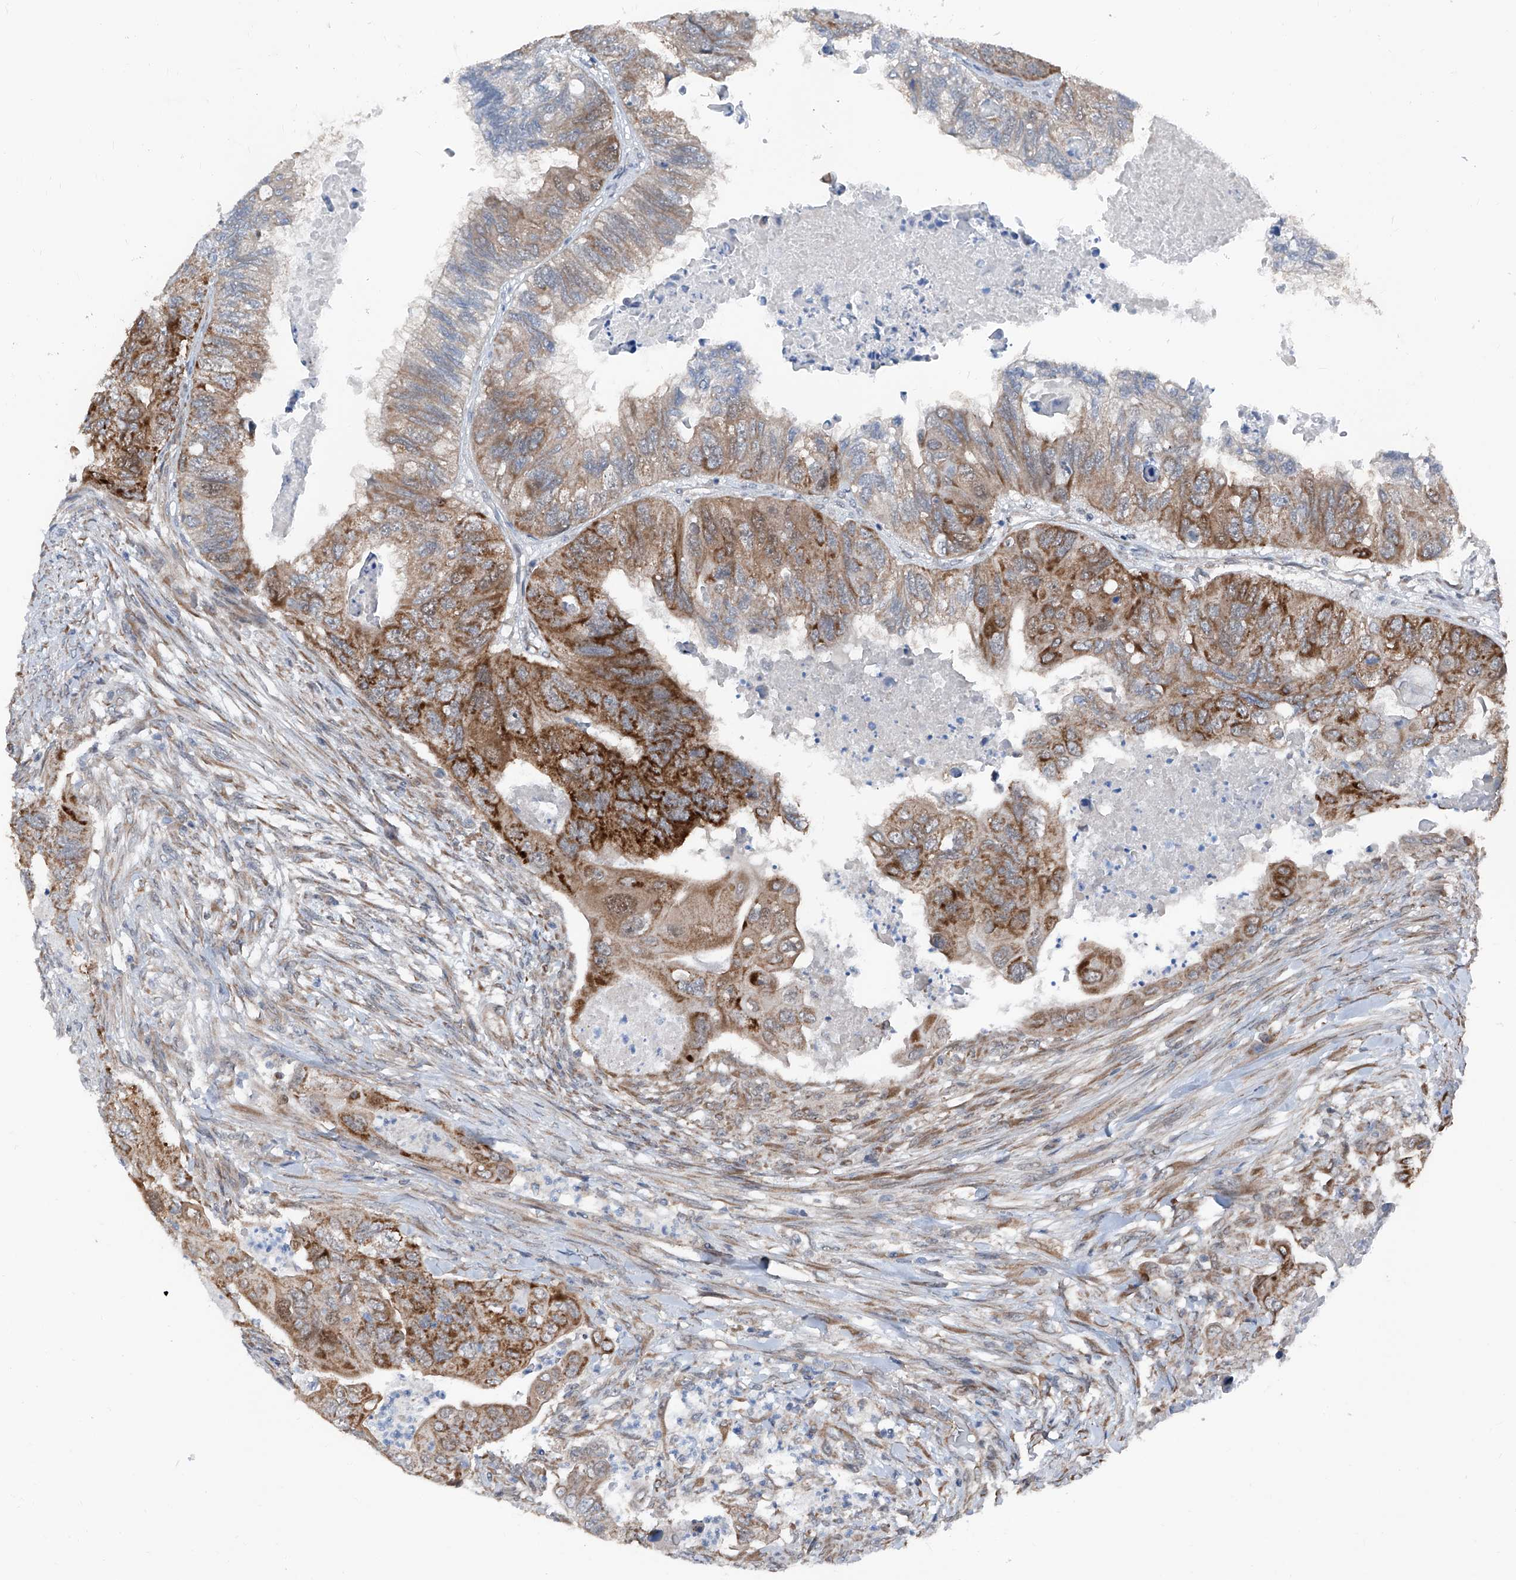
{"staining": {"intensity": "strong", "quantity": ">75%", "location": "cytoplasmic/membranous"}, "tissue": "colorectal cancer", "cell_type": "Tumor cells", "image_type": "cancer", "snomed": [{"axis": "morphology", "description": "Adenocarcinoma, NOS"}, {"axis": "topography", "description": "Rectum"}], "caption": "IHC of adenocarcinoma (colorectal) exhibits high levels of strong cytoplasmic/membranous staining in approximately >75% of tumor cells.", "gene": "COA7", "patient": {"sex": "male", "age": 63}}